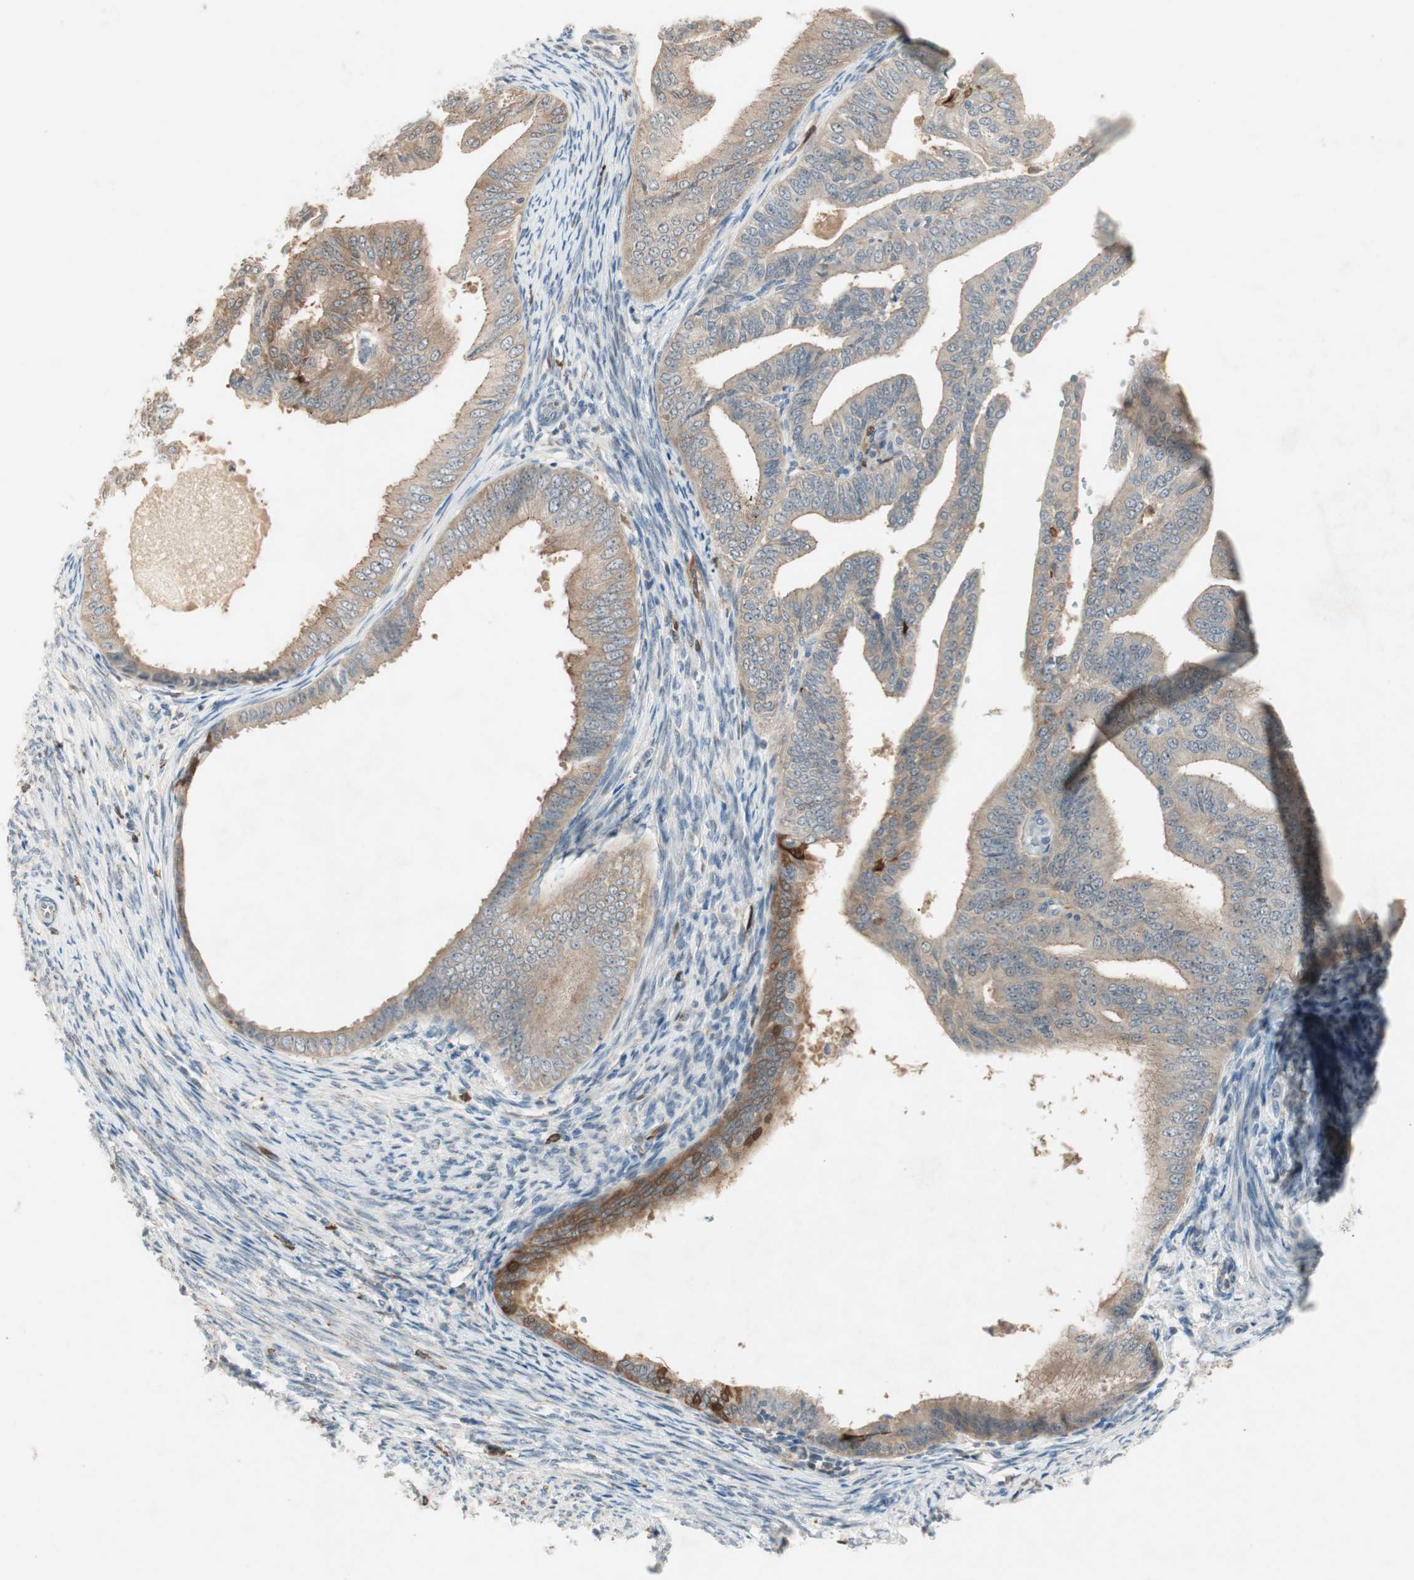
{"staining": {"intensity": "moderate", "quantity": ">75%", "location": "cytoplasmic/membranous"}, "tissue": "endometrial cancer", "cell_type": "Tumor cells", "image_type": "cancer", "snomed": [{"axis": "morphology", "description": "Adenocarcinoma, NOS"}, {"axis": "topography", "description": "Endometrium"}], "caption": "Human endometrial cancer (adenocarcinoma) stained for a protein (brown) displays moderate cytoplasmic/membranous positive staining in approximately >75% of tumor cells.", "gene": "RTL6", "patient": {"sex": "female", "age": 58}}